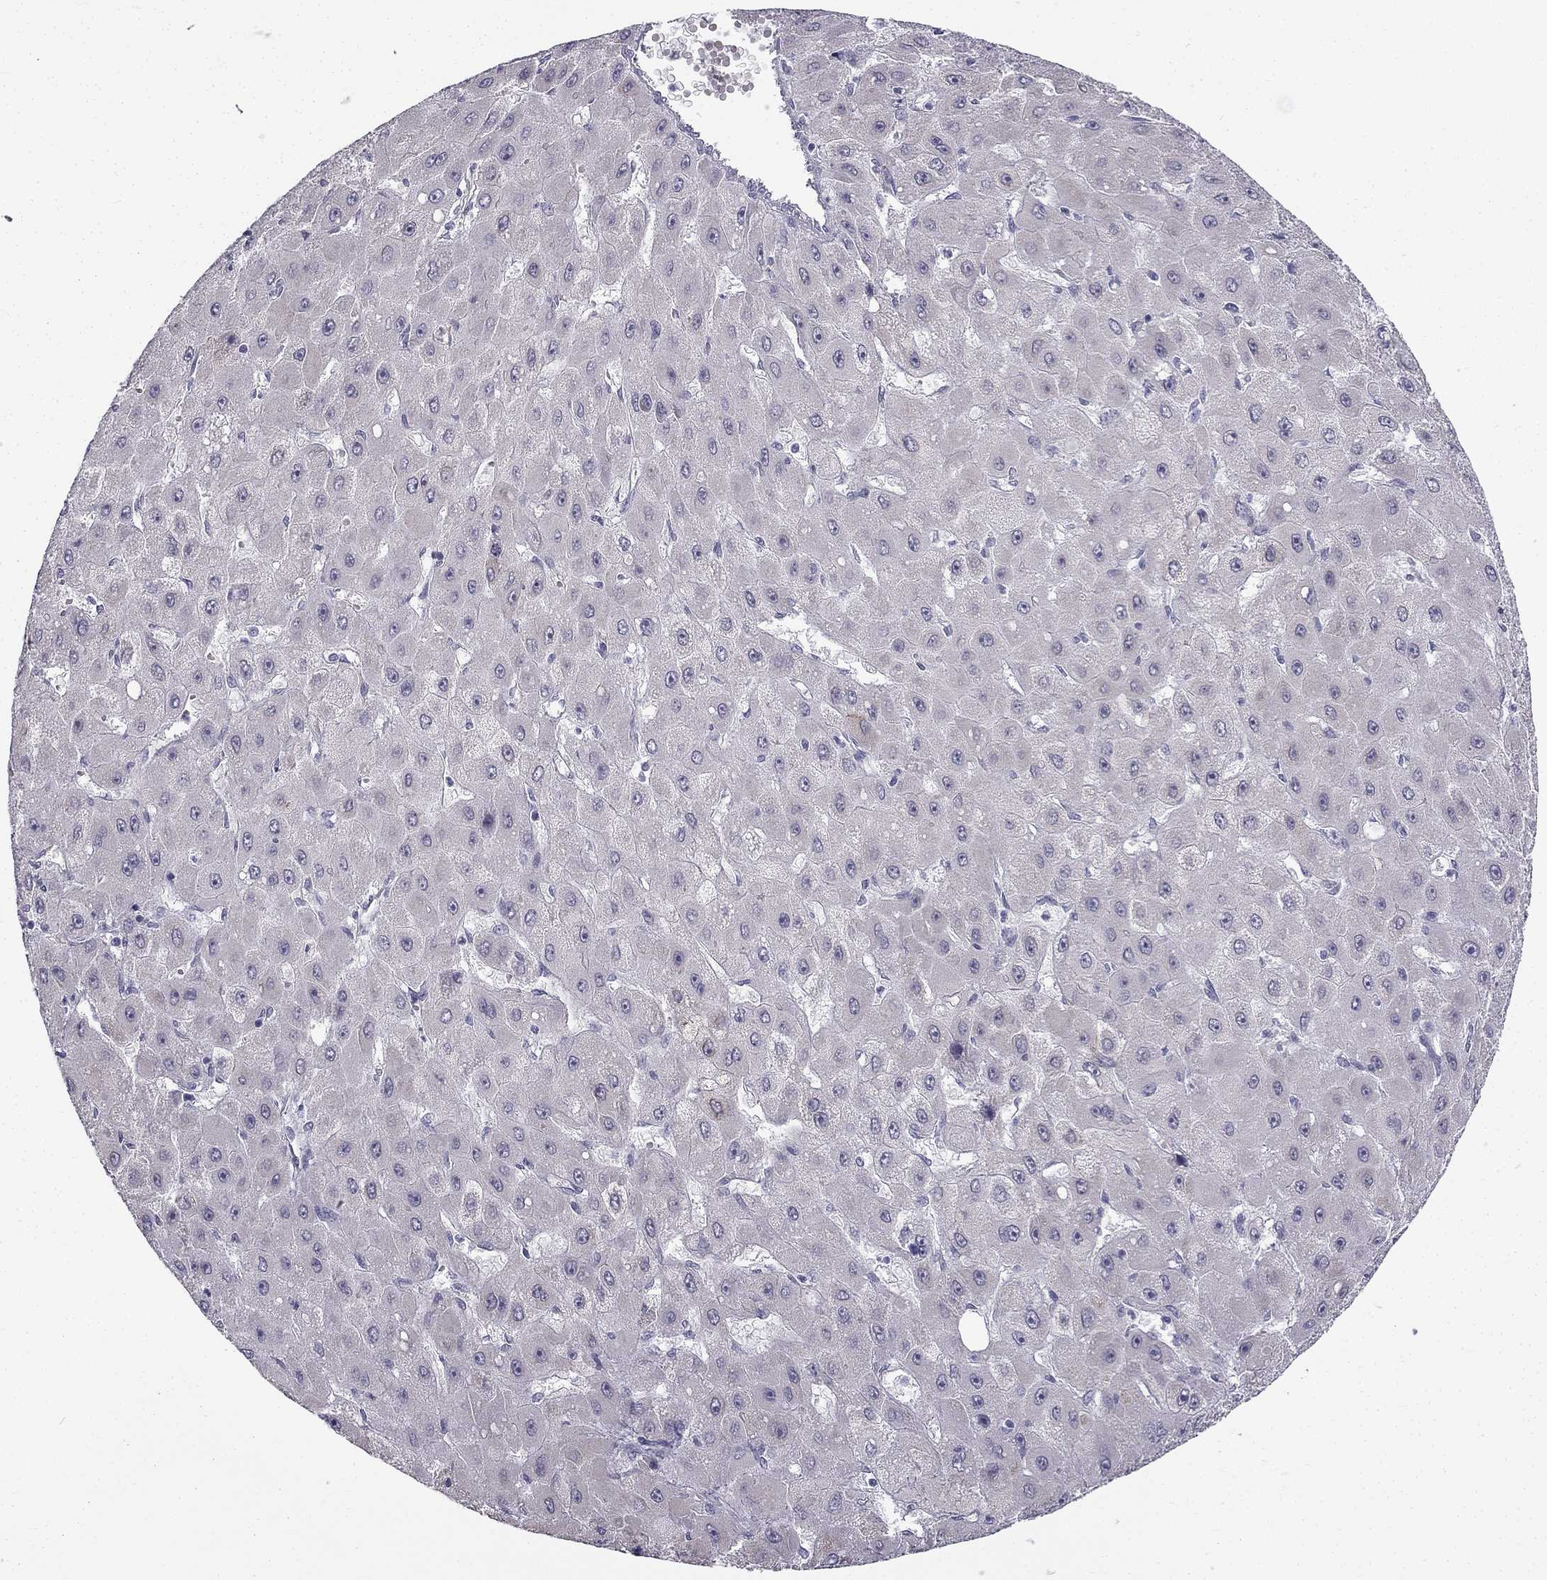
{"staining": {"intensity": "negative", "quantity": "none", "location": "none"}, "tissue": "liver cancer", "cell_type": "Tumor cells", "image_type": "cancer", "snomed": [{"axis": "morphology", "description": "Carcinoma, Hepatocellular, NOS"}, {"axis": "topography", "description": "Liver"}], "caption": "Tumor cells are negative for brown protein staining in hepatocellular carcinoma (liver). (DAB IHC with hematoxylin counter stain).", "gene": "CCDC40", "patient": {"sex": "female", "age": 25}}